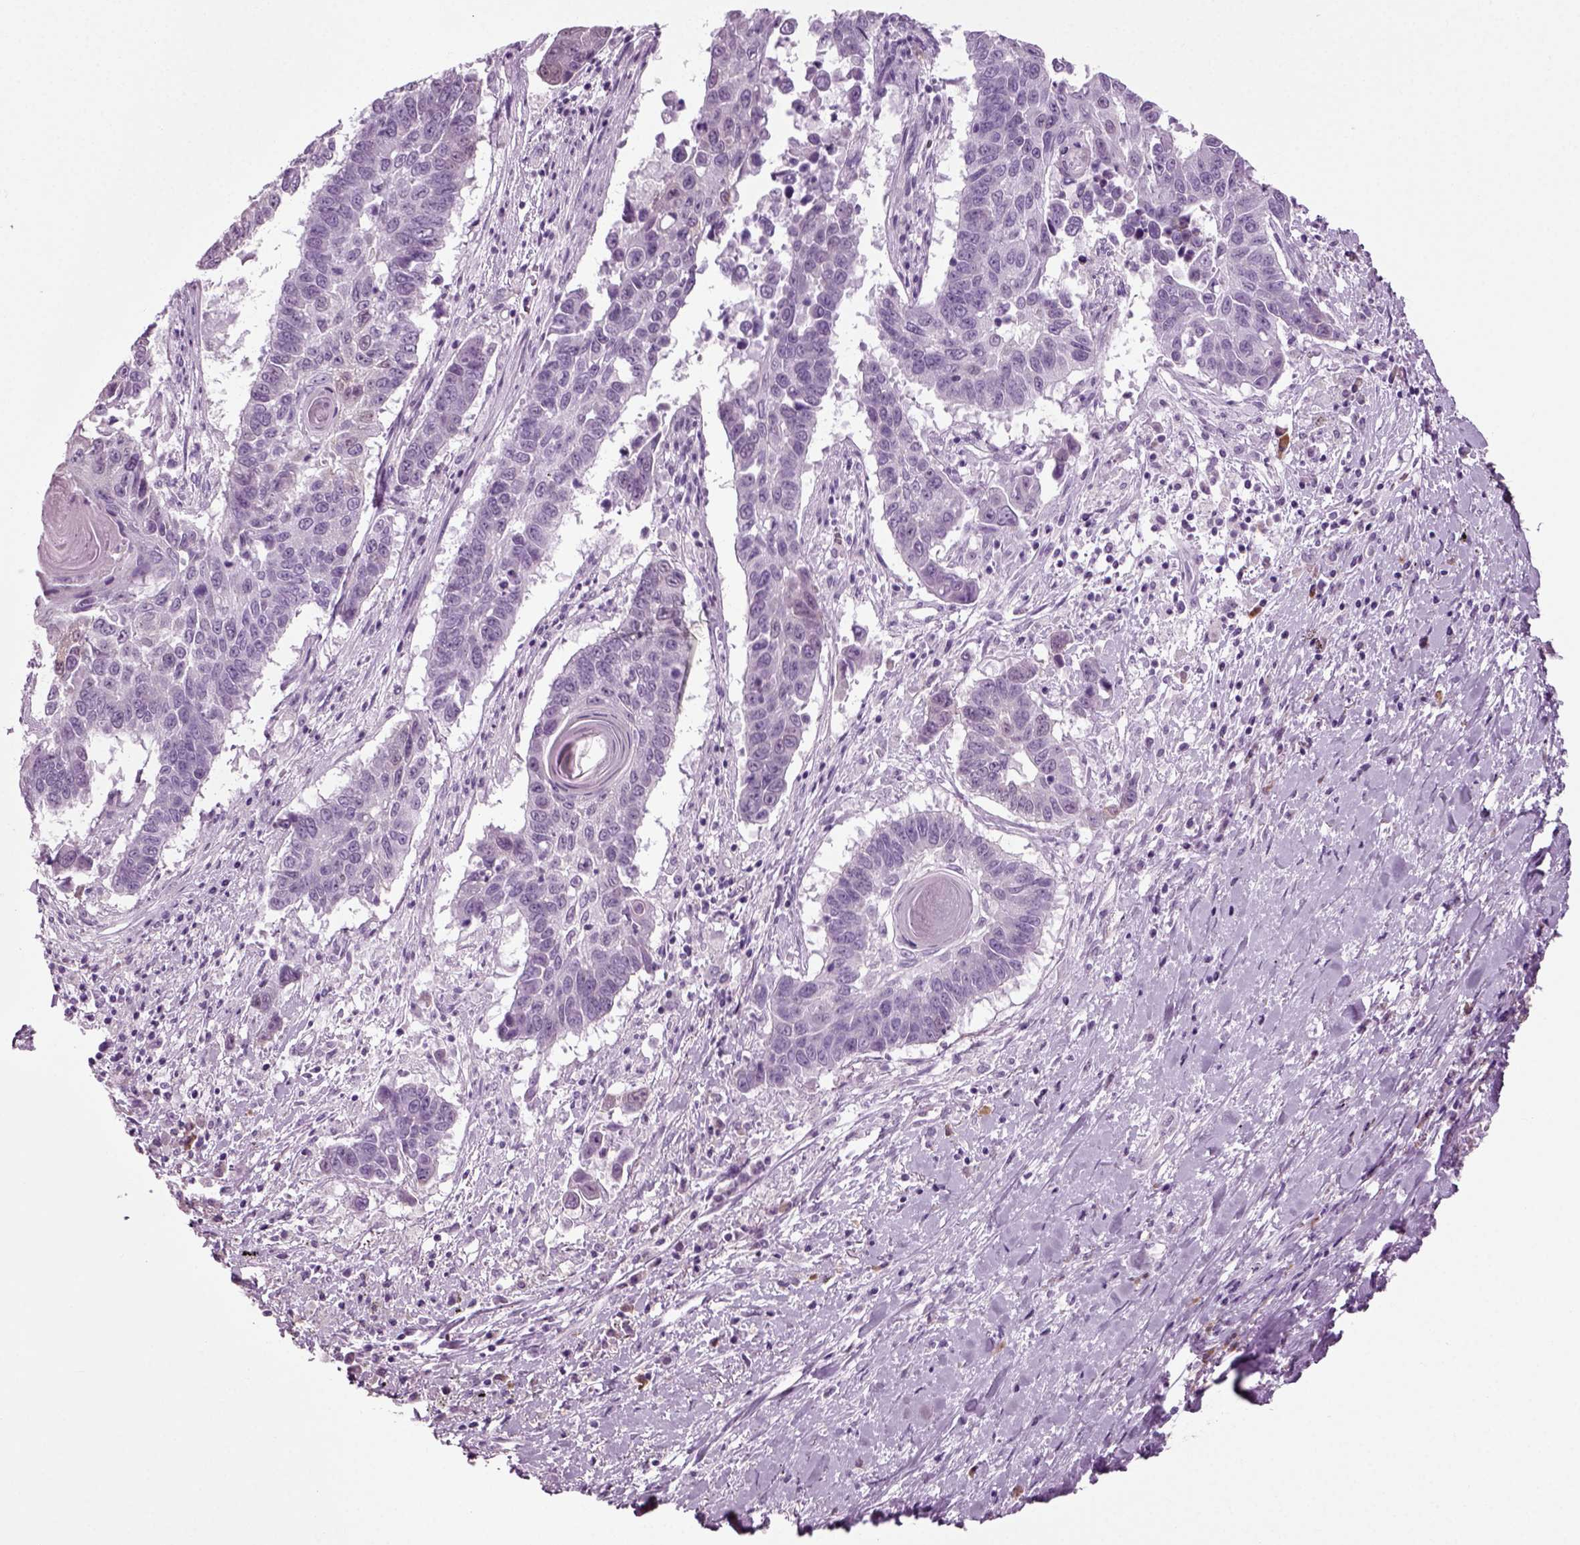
{"staining": {"intensity": "negative", "quantity": "none", "location": "none"}, "tissue": "lung cancer", "cell_type": "Tumor cells", "image_type": "cancer", "snomed": [{"axis": "morphology", "description": "Squamous cell carcinoma, NOS"}, {"axis": "topography", "description": "Lung"}], "caption": "Protein analysis of lung cancer (squamous cell carcinoma) exhibits no significant expression in tumor cells.", "gene": "PRLH", "patient": {"sex": "male", "age": 73}}